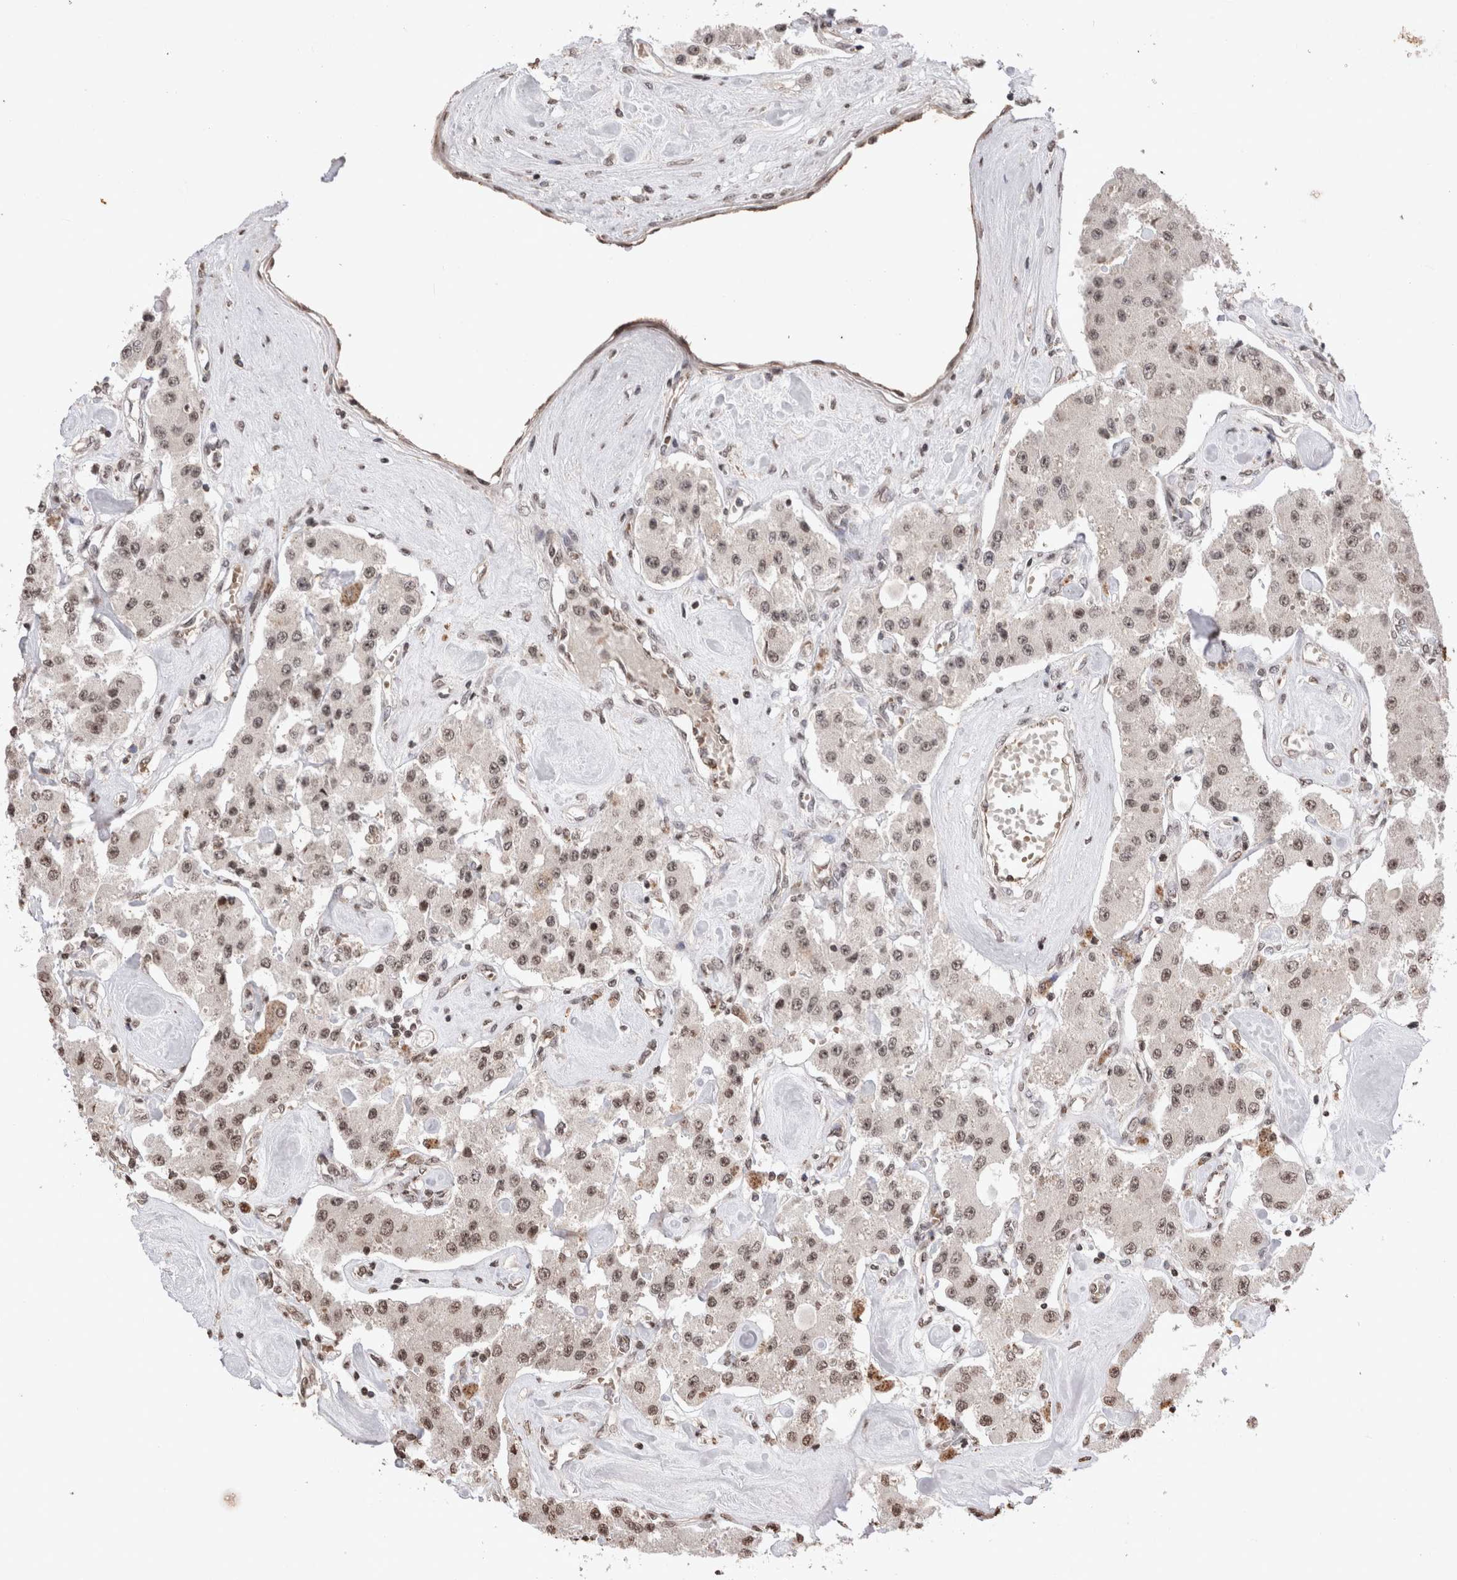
{"staining": {"intensity": "moderate", "quantity": ">75%", "location": "nuclear"}, "tissue": "carcinoid", "cell_type": "Tumor cells", "image_type": "cancer", "snomed": [{"axis": "morphology", "description": "Carcinoid, malignant, NOS"}, {"axis": "topography", "description": "Pancreas"}], "caption": "High-power microscopy captured an immunohistochemistry (IHC) photomicrograph of malignant carcinoid, revealing moderate nuclear staining in approximately >75% of tumor cells.", "gene": "STK11", "patient": {"sex": "male", "age": 41}}